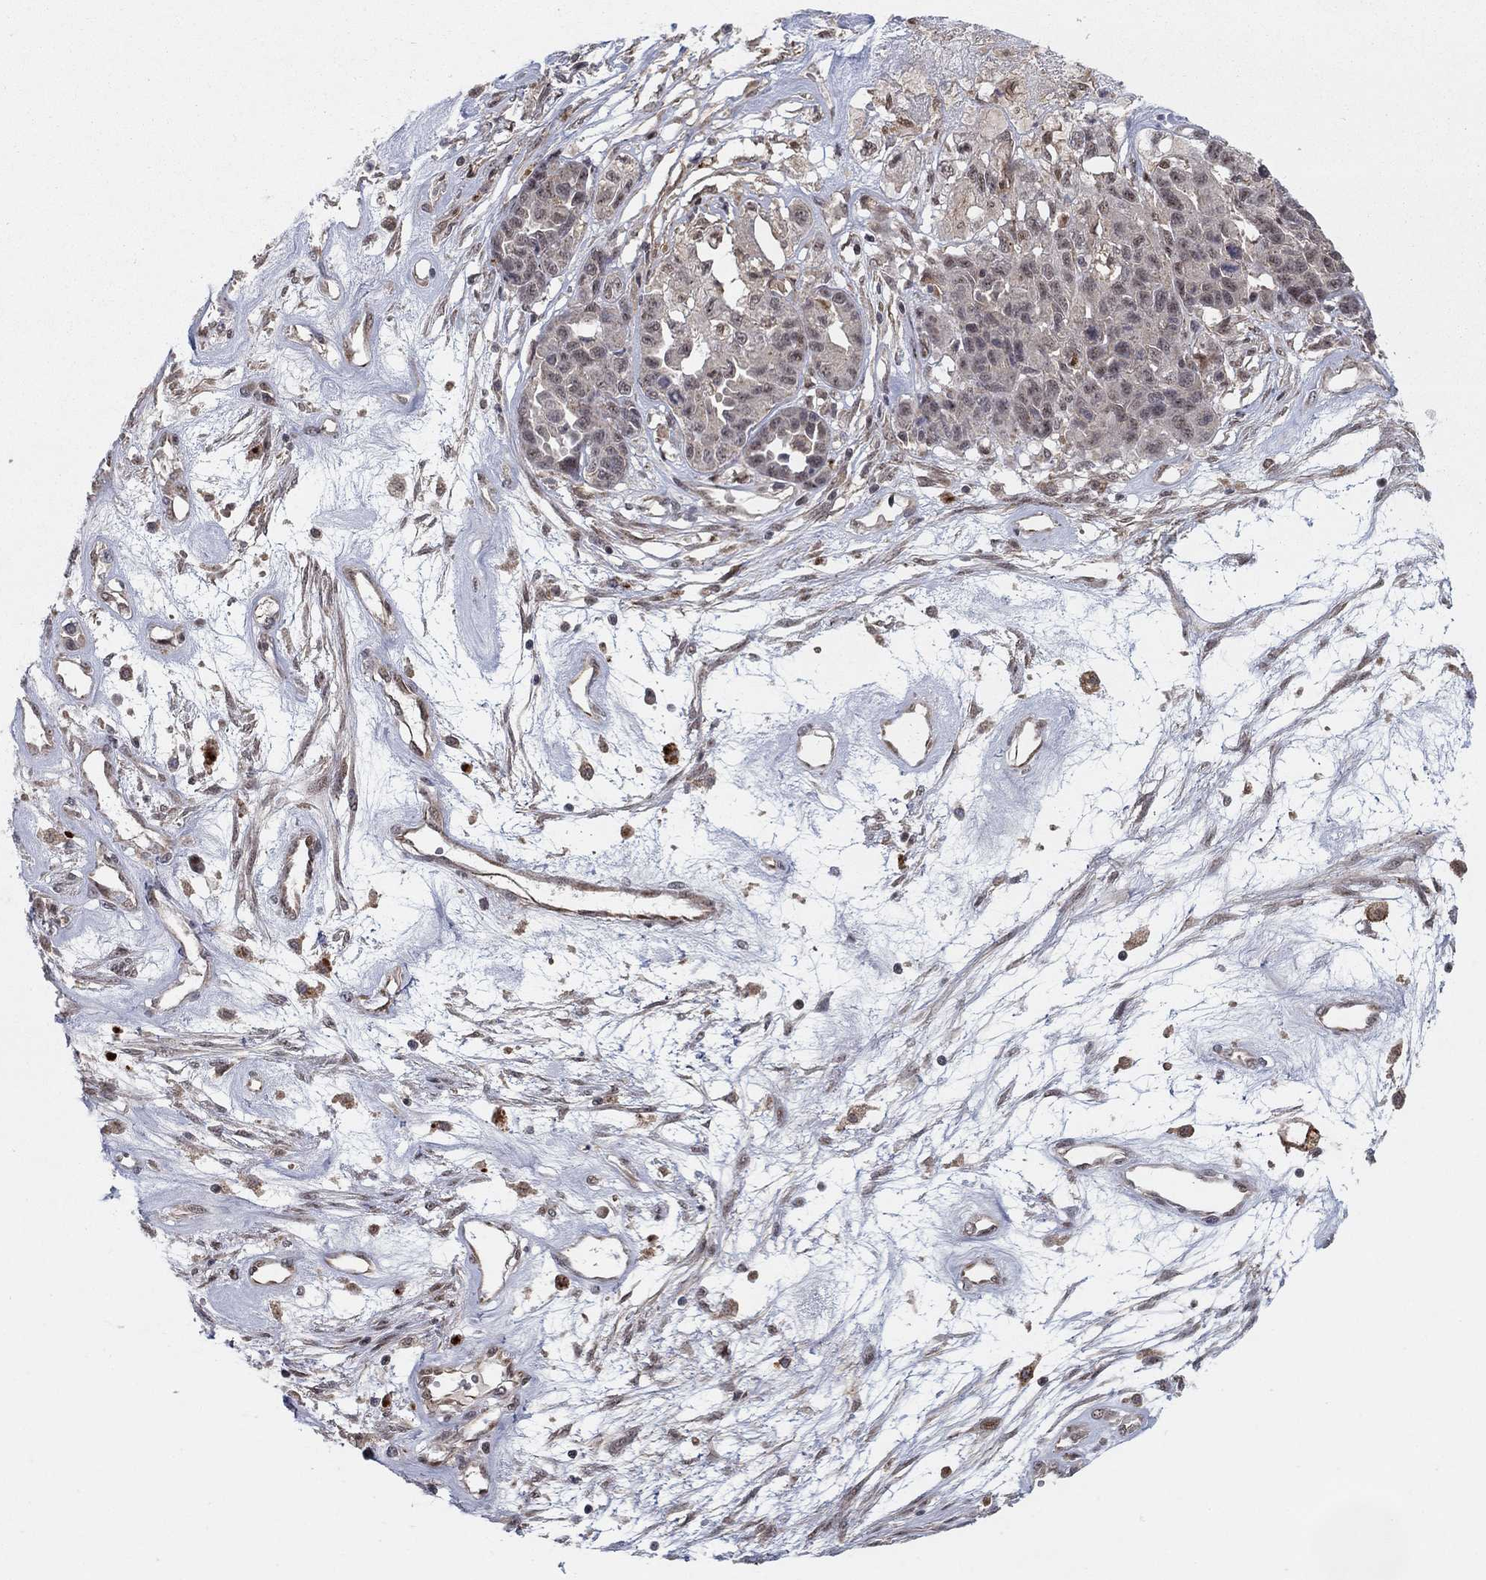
{"staining": {"intensity": "negative", "quantity": "none", "location": "none"}, "tissue": "ovarian cancer", "cell_type": "Tumor cells", "image_type": "cancer", "snomed": [{"axis": "morphology", "description": "Cystadenocarcinoma, serous, NOS"}, {"axis": "topography", "description": "Ovary"}], "caption": "An immunohistochemistry photomicrograph of ovarian cancer is shown. There is no staining in tumor cells of ovarian cancer.", "gene": "ZNF395", "patient": {"sex": "female", "age": 87}}